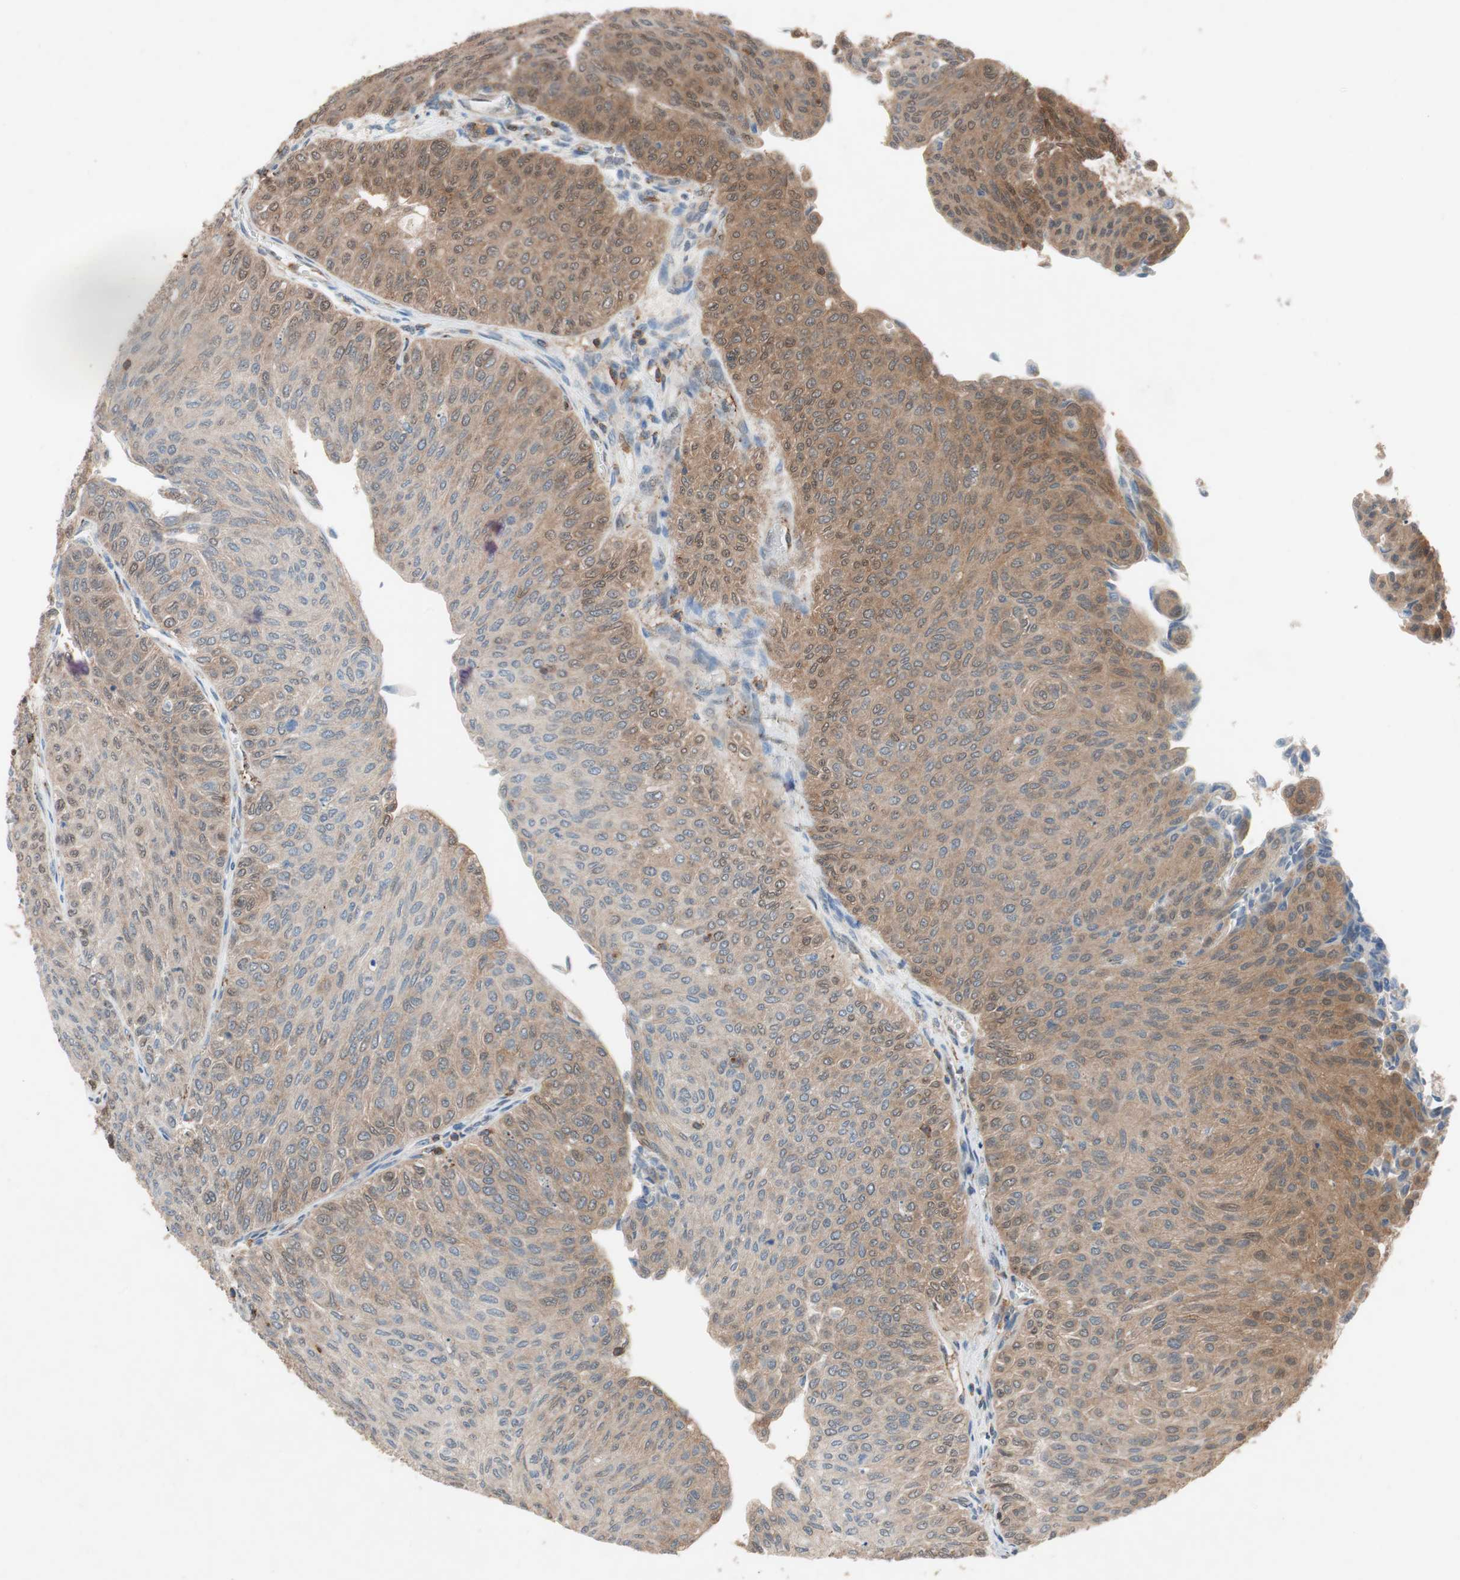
{"staining": {"intensity": "moderate", "quantity": "25%-75%", "location": "cytoplasmic/membranous"}, "tissue": "urothelial cancer", "cell_type": "Tumor cells", "image_type": "cancer", "snomed": [{"axis": "morphology", "description": "Urothelial carcinoma, Low grade"}, {"axis": "topography", "description": "Urinary bladder"}], "caption": "Approximately 25%-75% of tumor cells in human urothelial cancer demonstrate moderate cytoplasmic/membranous protein positivity as visualized by brown immunohistochemical staining.", "gene": "GALT", "patient": {"sex": "male", "age": 78}}